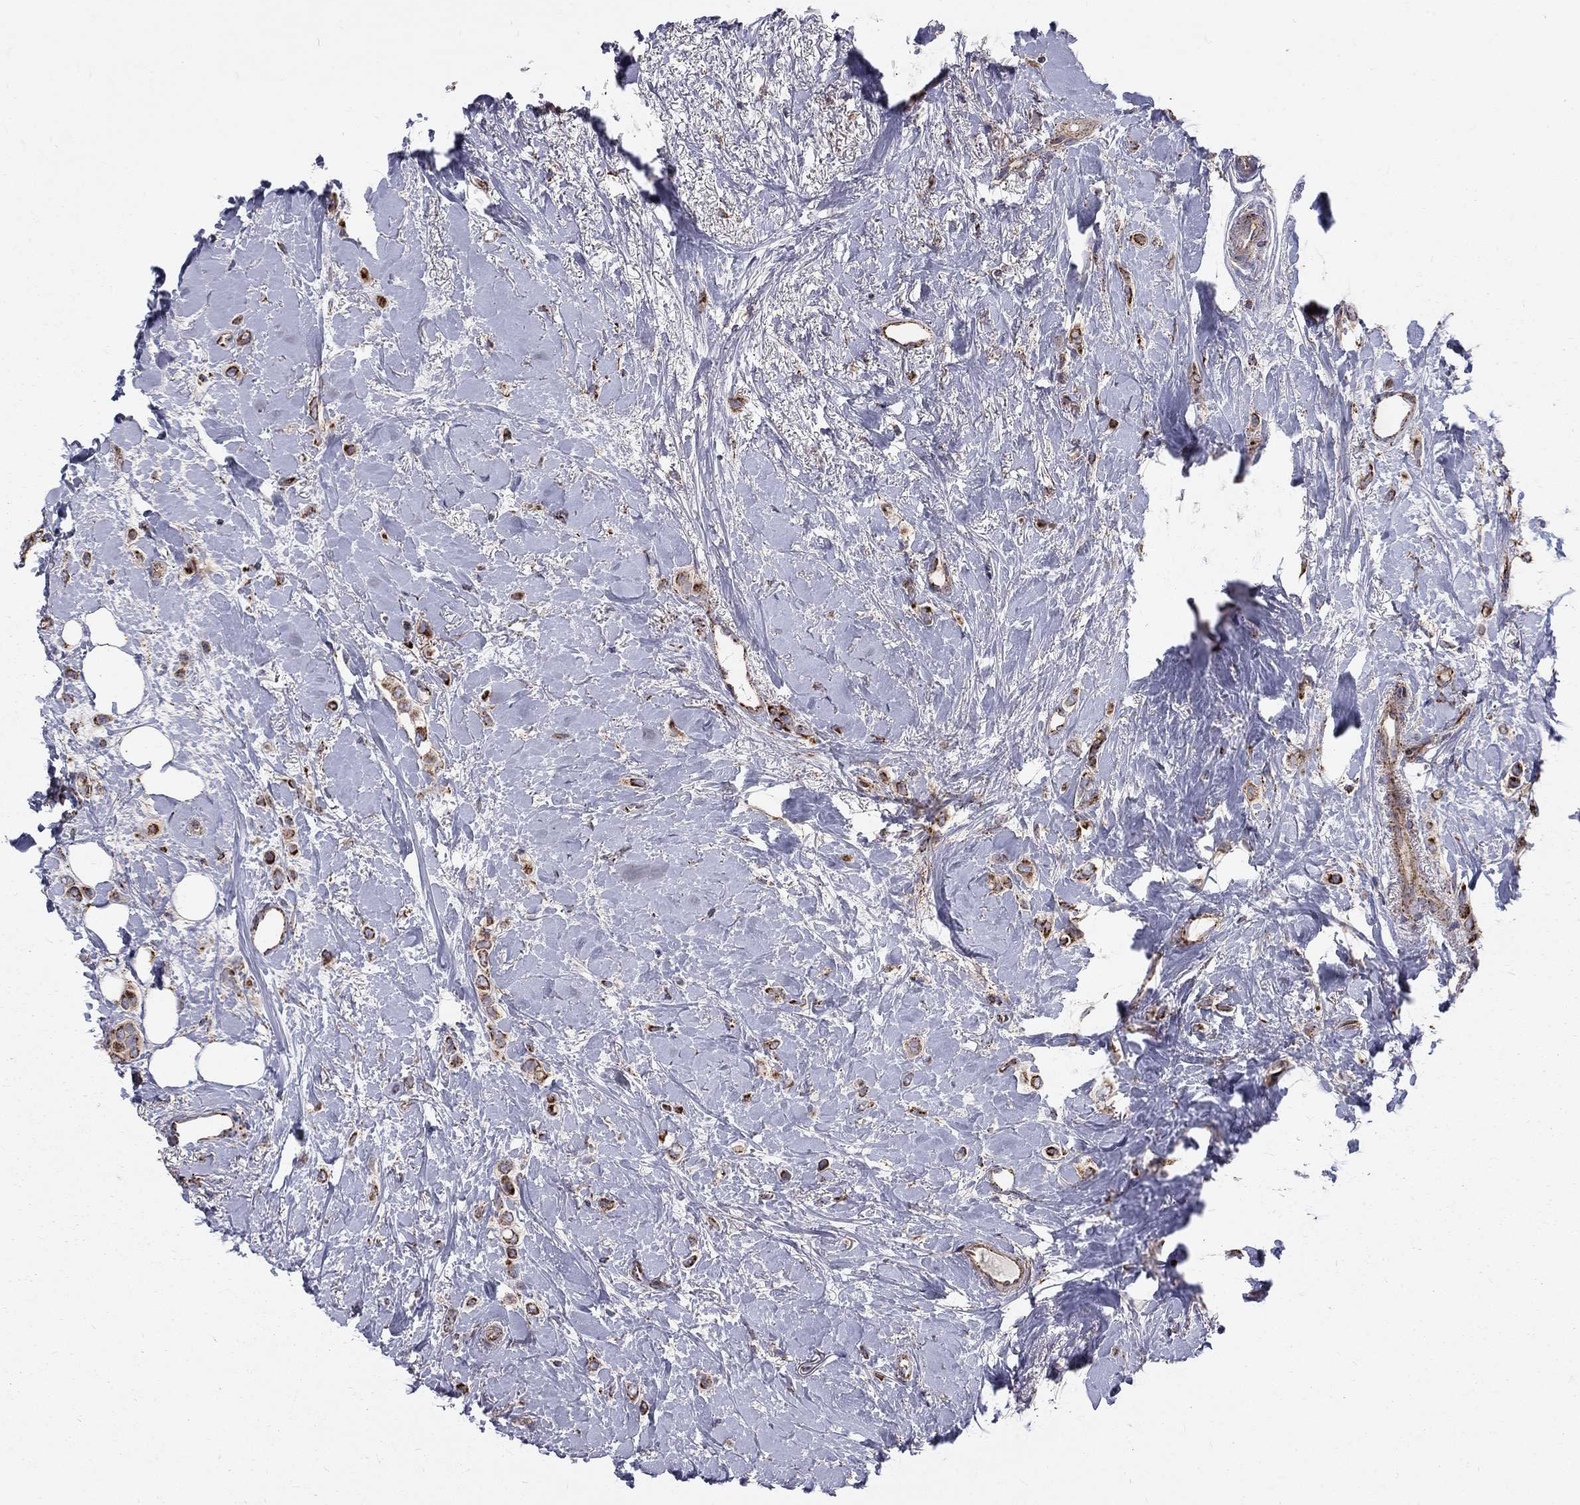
{"staining": {"intensity": "moderate", "quantity": ">75%", "location": "cytoplasmic/membranous"}, "tissue": "breast cancer", "cell_type": "Tumor cells", "image_type": "cancer", "snomed": [{"axis": "morphology", "description": "Lobular carcinoma"}, {"axis": "topography", "description": "Breast"}], "caption": "Immunohistochemical staining of human breast cancer reveals moderate cytoplasmic/membranous protein positivity in approximately >75% of tumor cells.", "gene": "ALDH1B1", "patient": {"sex": "female", "age": 66}}